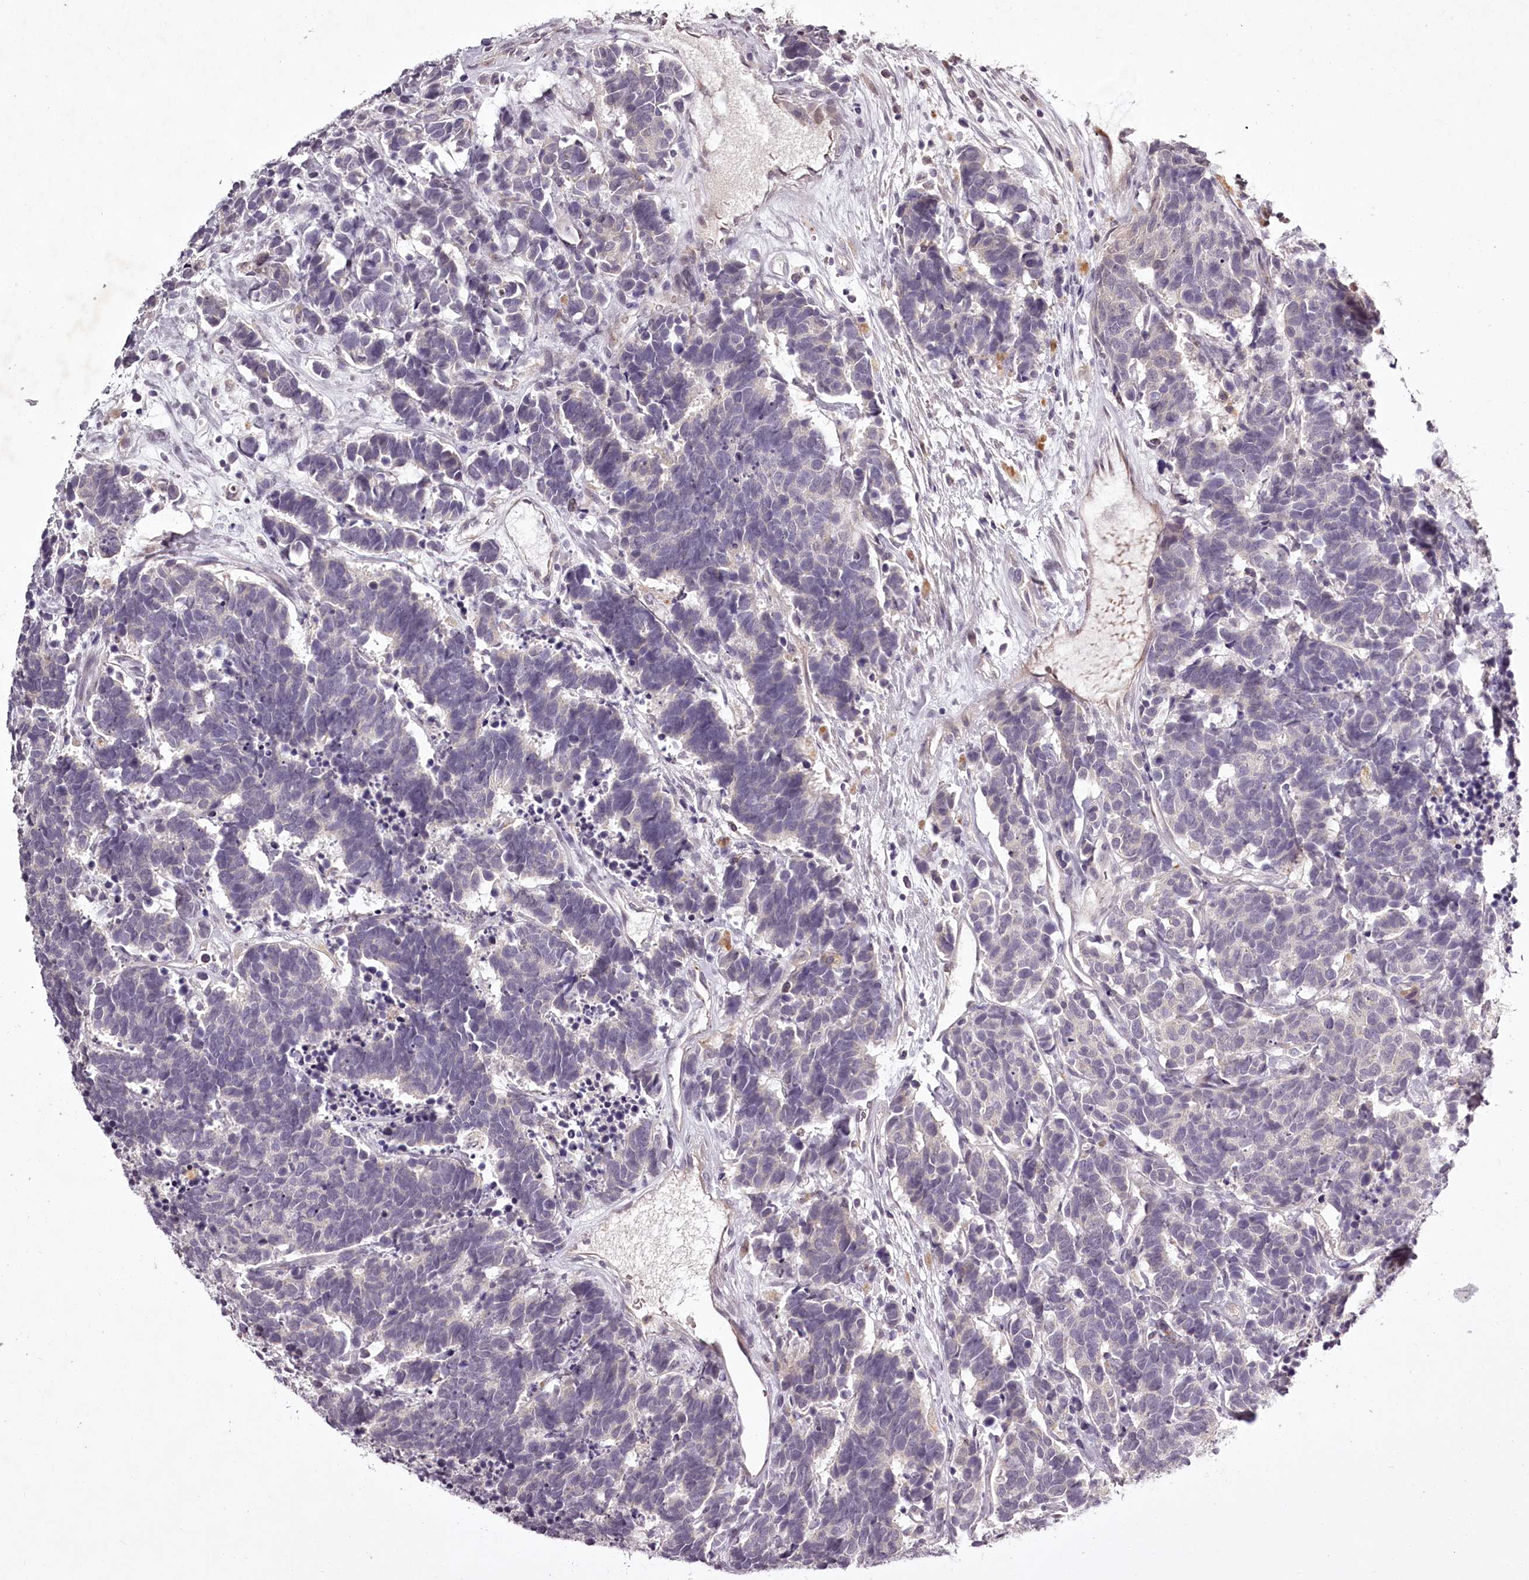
{"staining": {"intensity": "negative", "quantity": "none", "location": "none"}, "tissue": "carcinoid", "cell_type": "Tumor cells", "image_type": "cancer", "snomed": [{"axis": "morphology", "description": "Carcinoma, NOS"}, {"axis": "morphology", "description": "Carcinoid, malignant, NOS"}, {"axis": "topography", "description": "Urinary bladder"}], "caption": "The image demonstrates no staining of tumor cells in carcinoid.", "gene": "RBMXL2", "patient": {"sex": "male", "age": 57}}